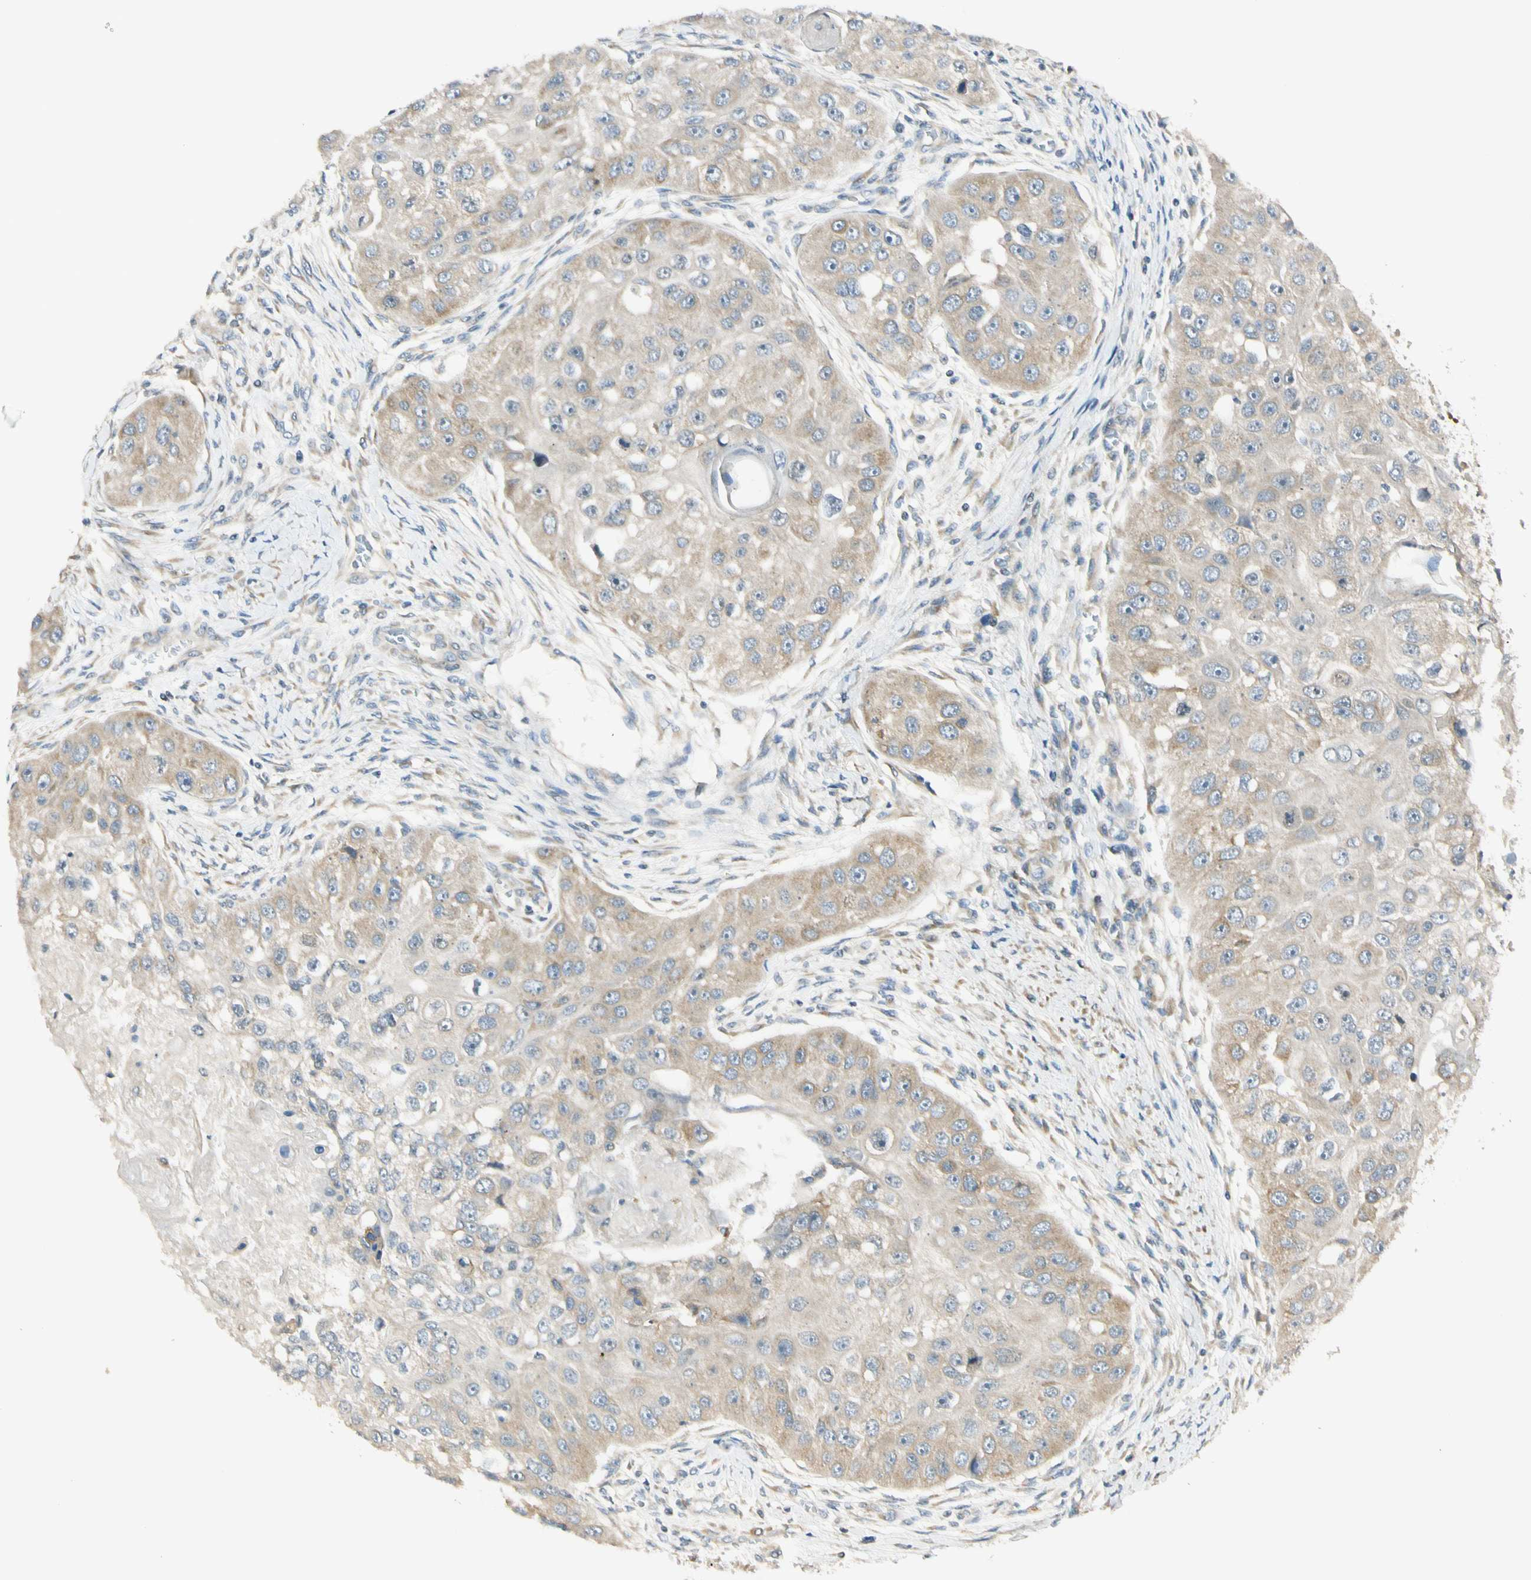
{"staining": {"intensity": "moderate", "quantity": ">75%", "location": "cytoplasmic/membranous"}, "tissue": "head and neck cancer", "cell_type": "Tumor cells", "image_type": "cancer", "snomed": [{"axis": "morphology", "description": "Normal tissue, NOS"}, {"axis": "morphology", "description": "Squamous cell carcinoma, NOS"}, {"axis": "topography", "description": "Skeletal muscle"}, {"axis": "topography", "description": "Head-Neck"}], "caption": "Immunohistochemistry (IHC) of human squamous cell carcinoma (head and neck) demonstrates medium levels of moderate cytoplasmic/membranous expression in approximately >75% of tumor cells.", "gene": "RPS6KB2", "patient": {"sex": "male", "age": 51}}